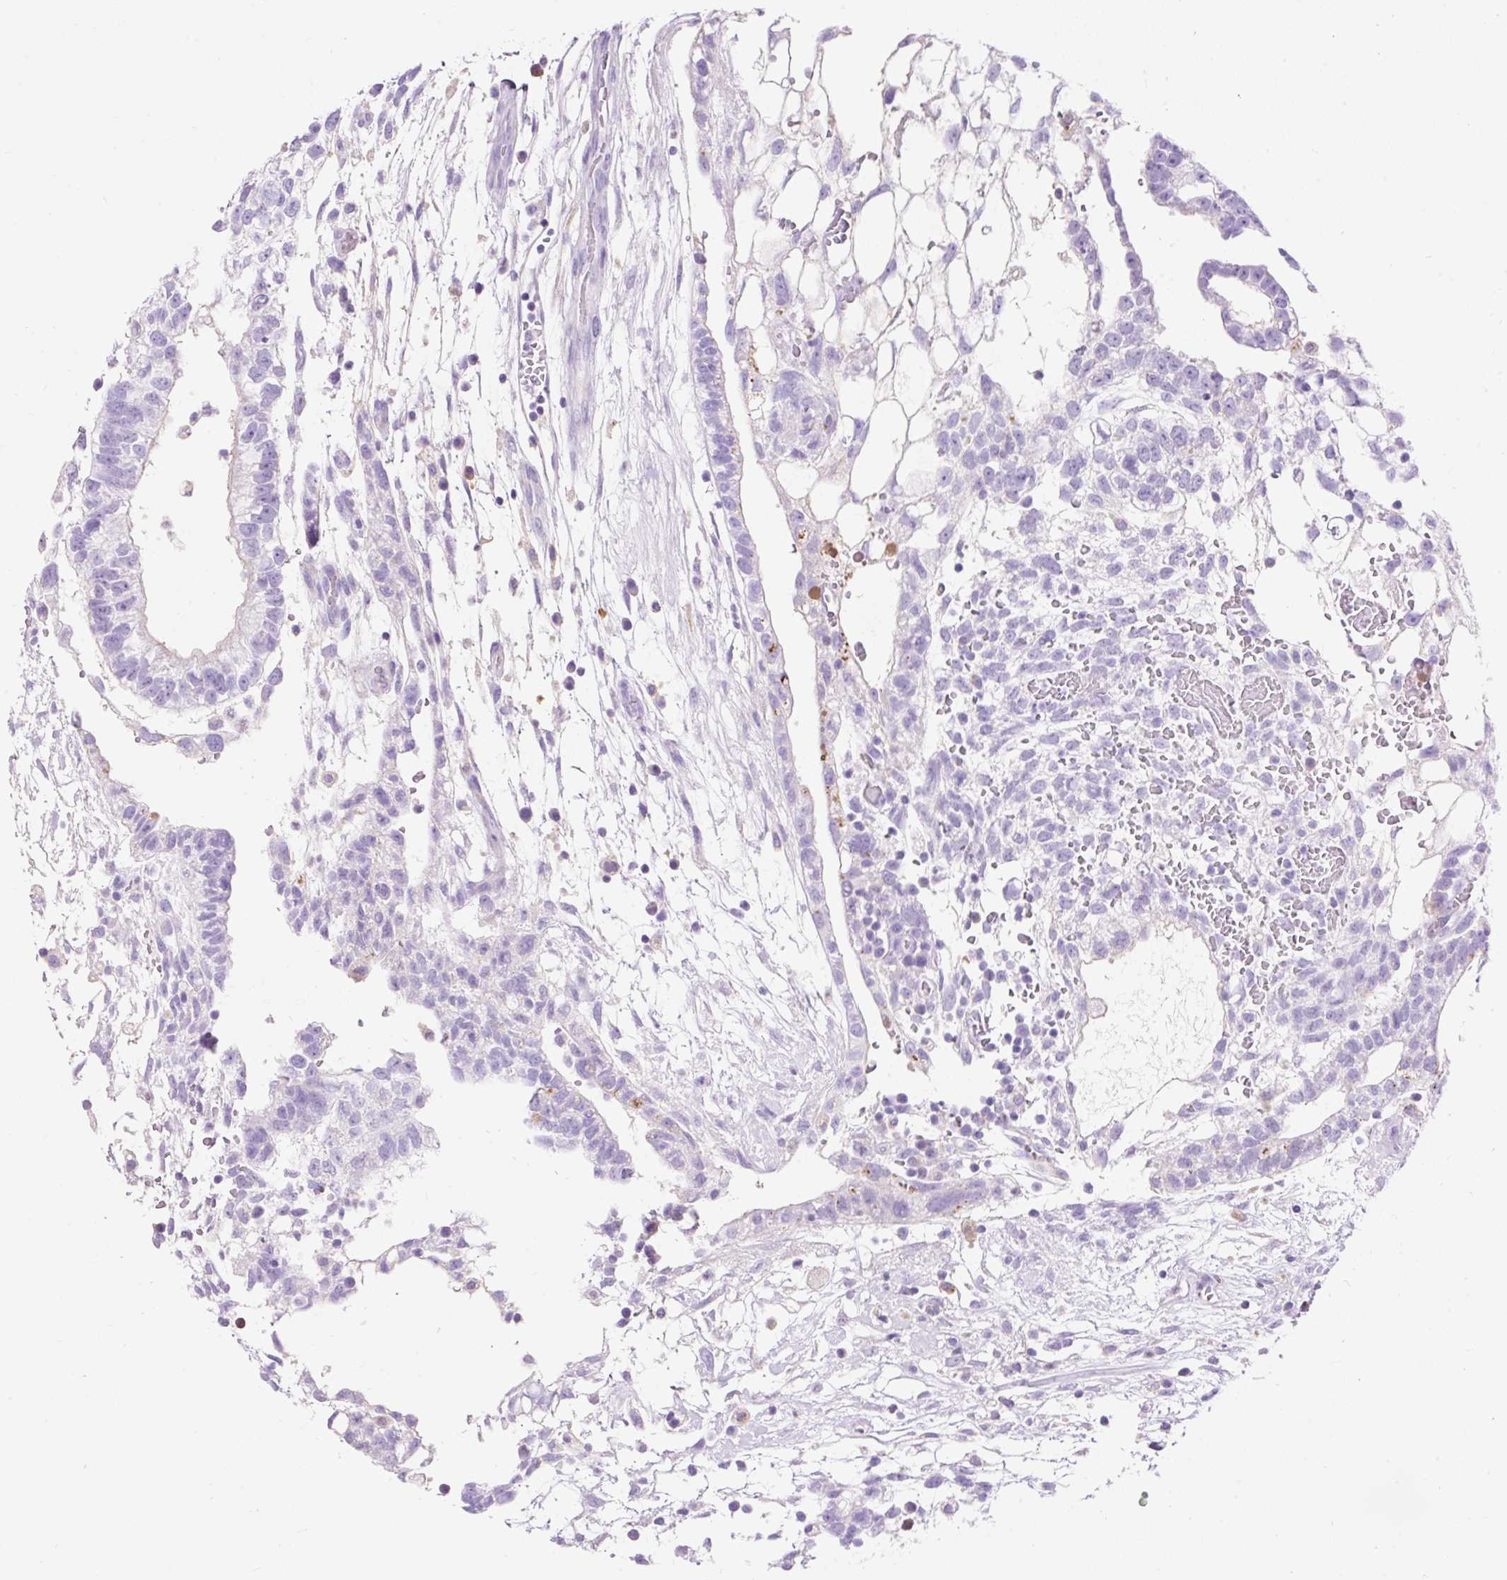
{"staining": {"intensity": "negative", "quantity": "none", "location": "none"}, "tissue": "testis cancer", "cell_type": "Tumor cells", "image_type": "cancer", "snomed": [{"axis": "morphology", "description": "Carcinoma, Embryonal, NOS"}, {"axis": "topography", "description": "Testis"}], "caption": "Immunohistochemical staining of testis cancer demonstrates no significant expression in tumor cells.", "gene": "HEXB", "patient": {"sex": "male", "age": 32}}